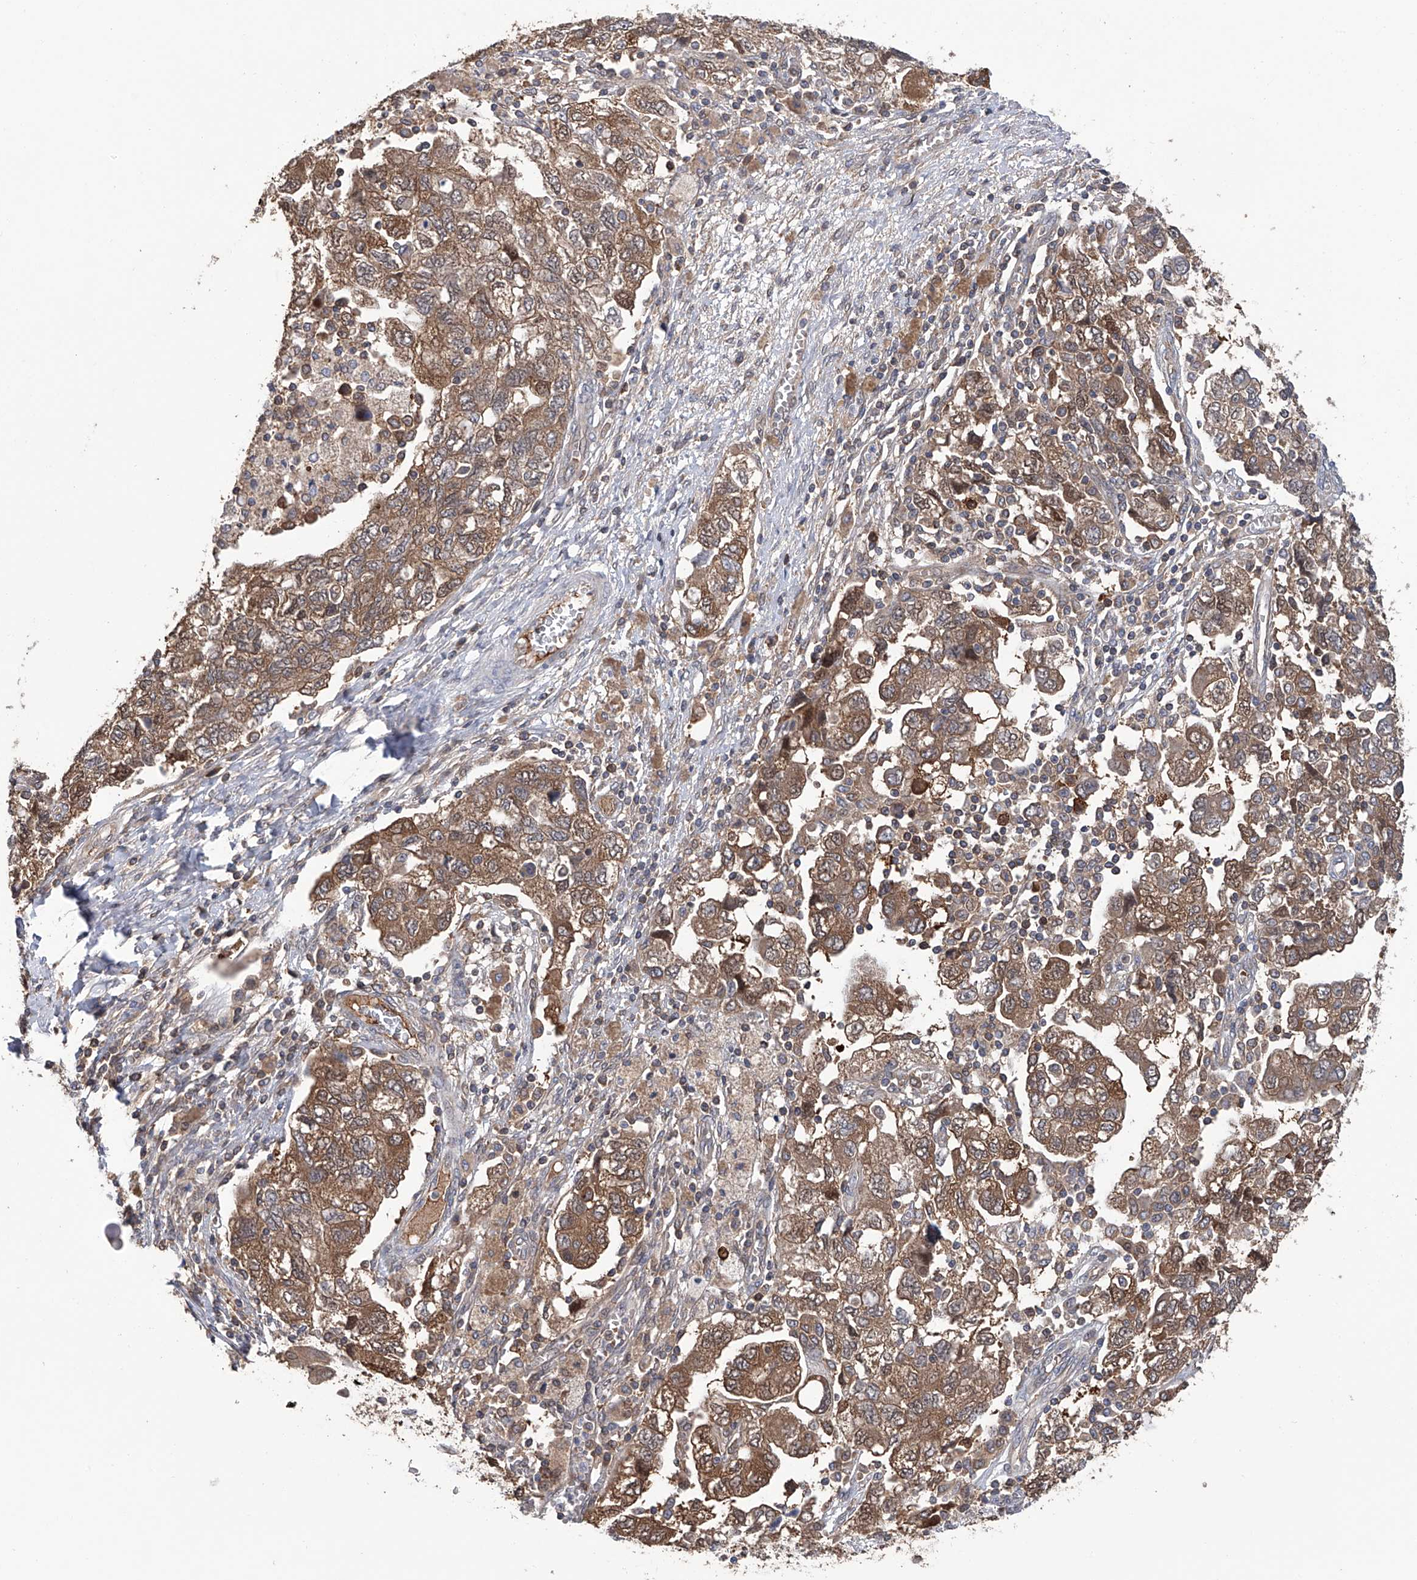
{"staining": {"intensity": "moderate", "quantity": ">75%", "location": "cytoplasmic/membranous"}, "tissue": "ovarian cancer", "cell_type": "Tumor cells", "image_type": "cancer", "snomed": [{"axis": "morphology", "description": "Carcinoma, NOS"}, {"axis": "morphology", "description": "Cystadenocarcinoma, serous, NOS"}, {"axis": "topography", "description": "Ovary"}], "caption": "Immunohistochemical staining of human ovarian serous cystadenocarcinoma exhibits medium levels of moderate cytoplasmic/membranous protein positivity in approximately >75% of tumor cells.", "gene": "NUDT17", "patient": {"sex": "female", "age": 69}}